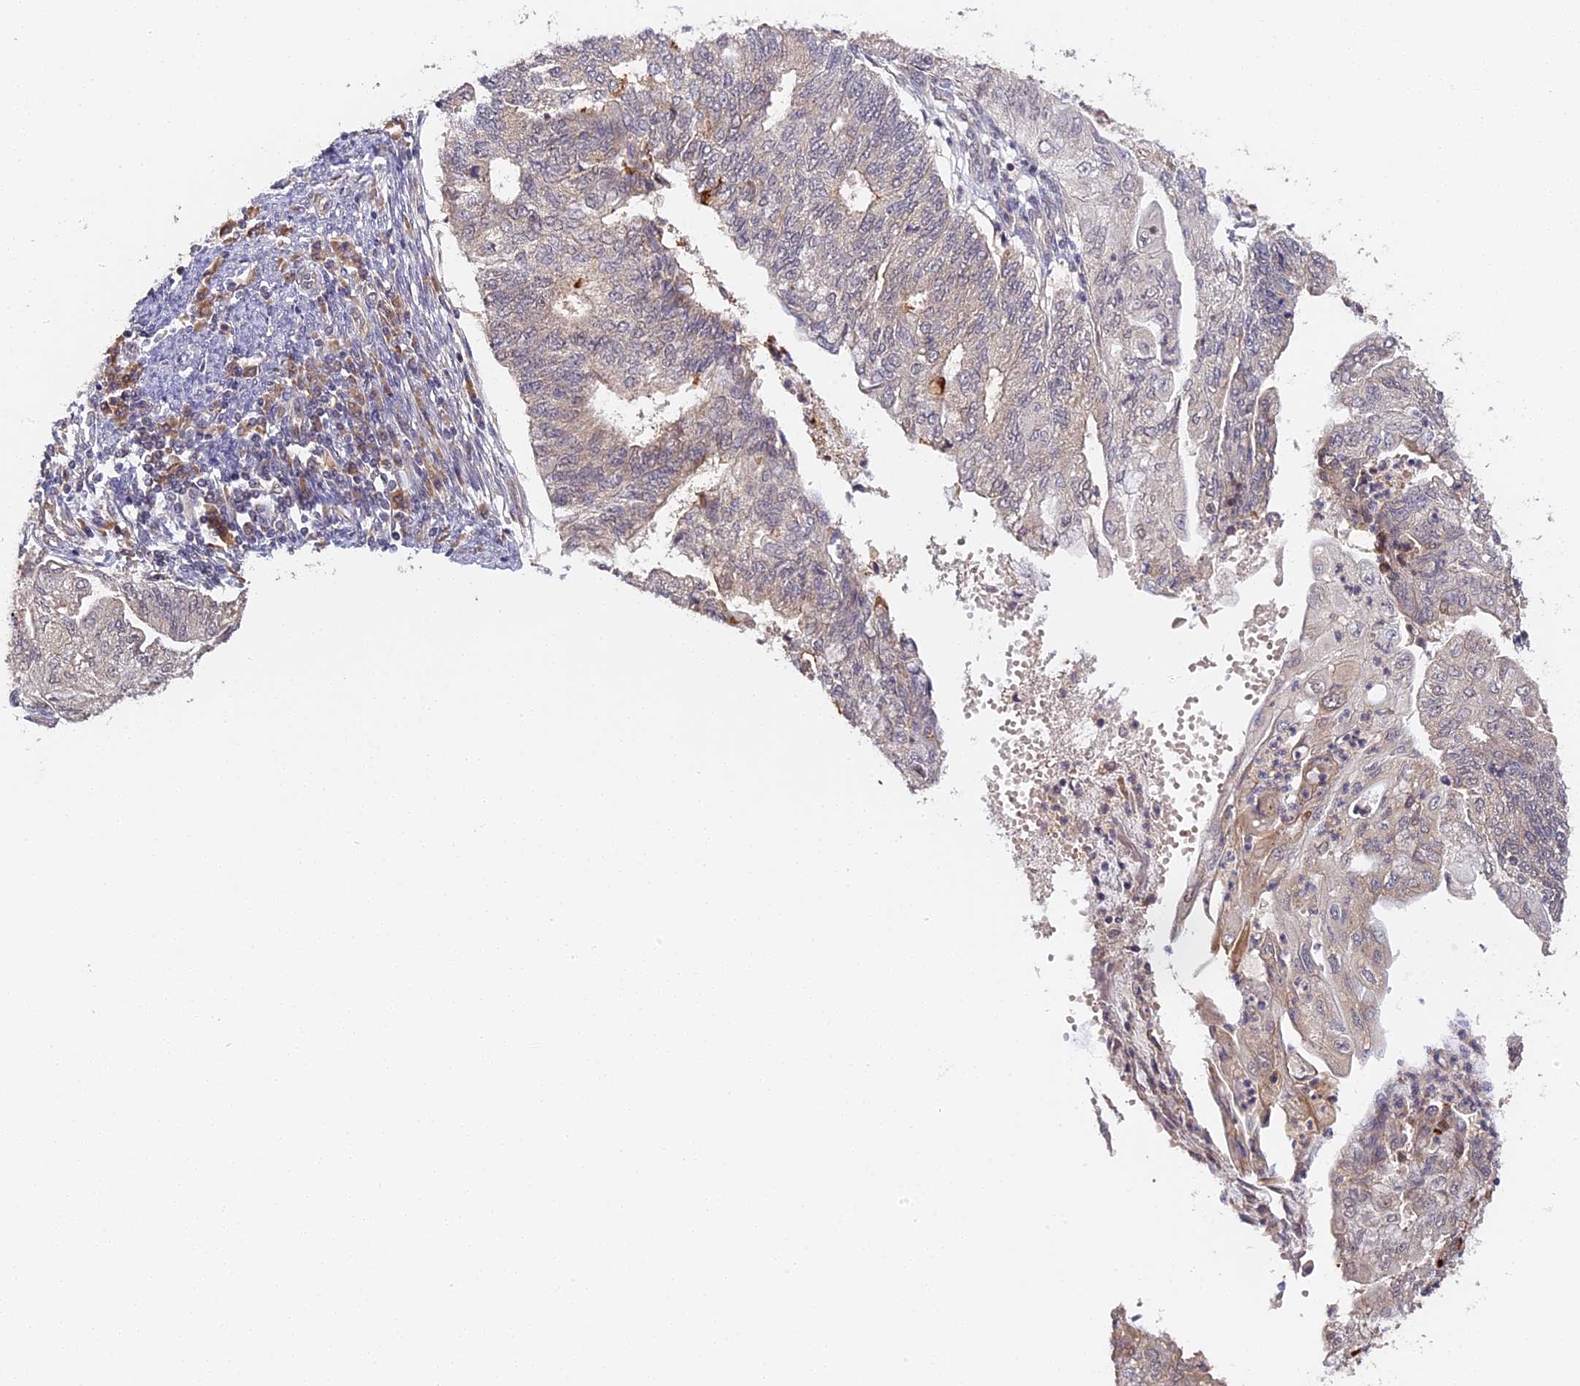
{"staining": {"intensity": "negative", "quantity": "none", "location": "none"}, "tissue": "endometrial cancer", "cell_type": "Tumor cells", "image_type": "cancer", "snomed": [{"axis": "morphology", "description": "Adenocarcinoma, NOS"}, {"axis": "topography", "description": "Endometrium"}], "caption": "Tumor cells are negative for brown protein staining in endometrial adenocarcinoma. (Brightfield microscopy of DAB (3,3'-diaminobenzidine) immunohistochemistry (IHC) at high magnification).", "gene": "IMPACT", "patient": {"sex": "female", "age": 59}}